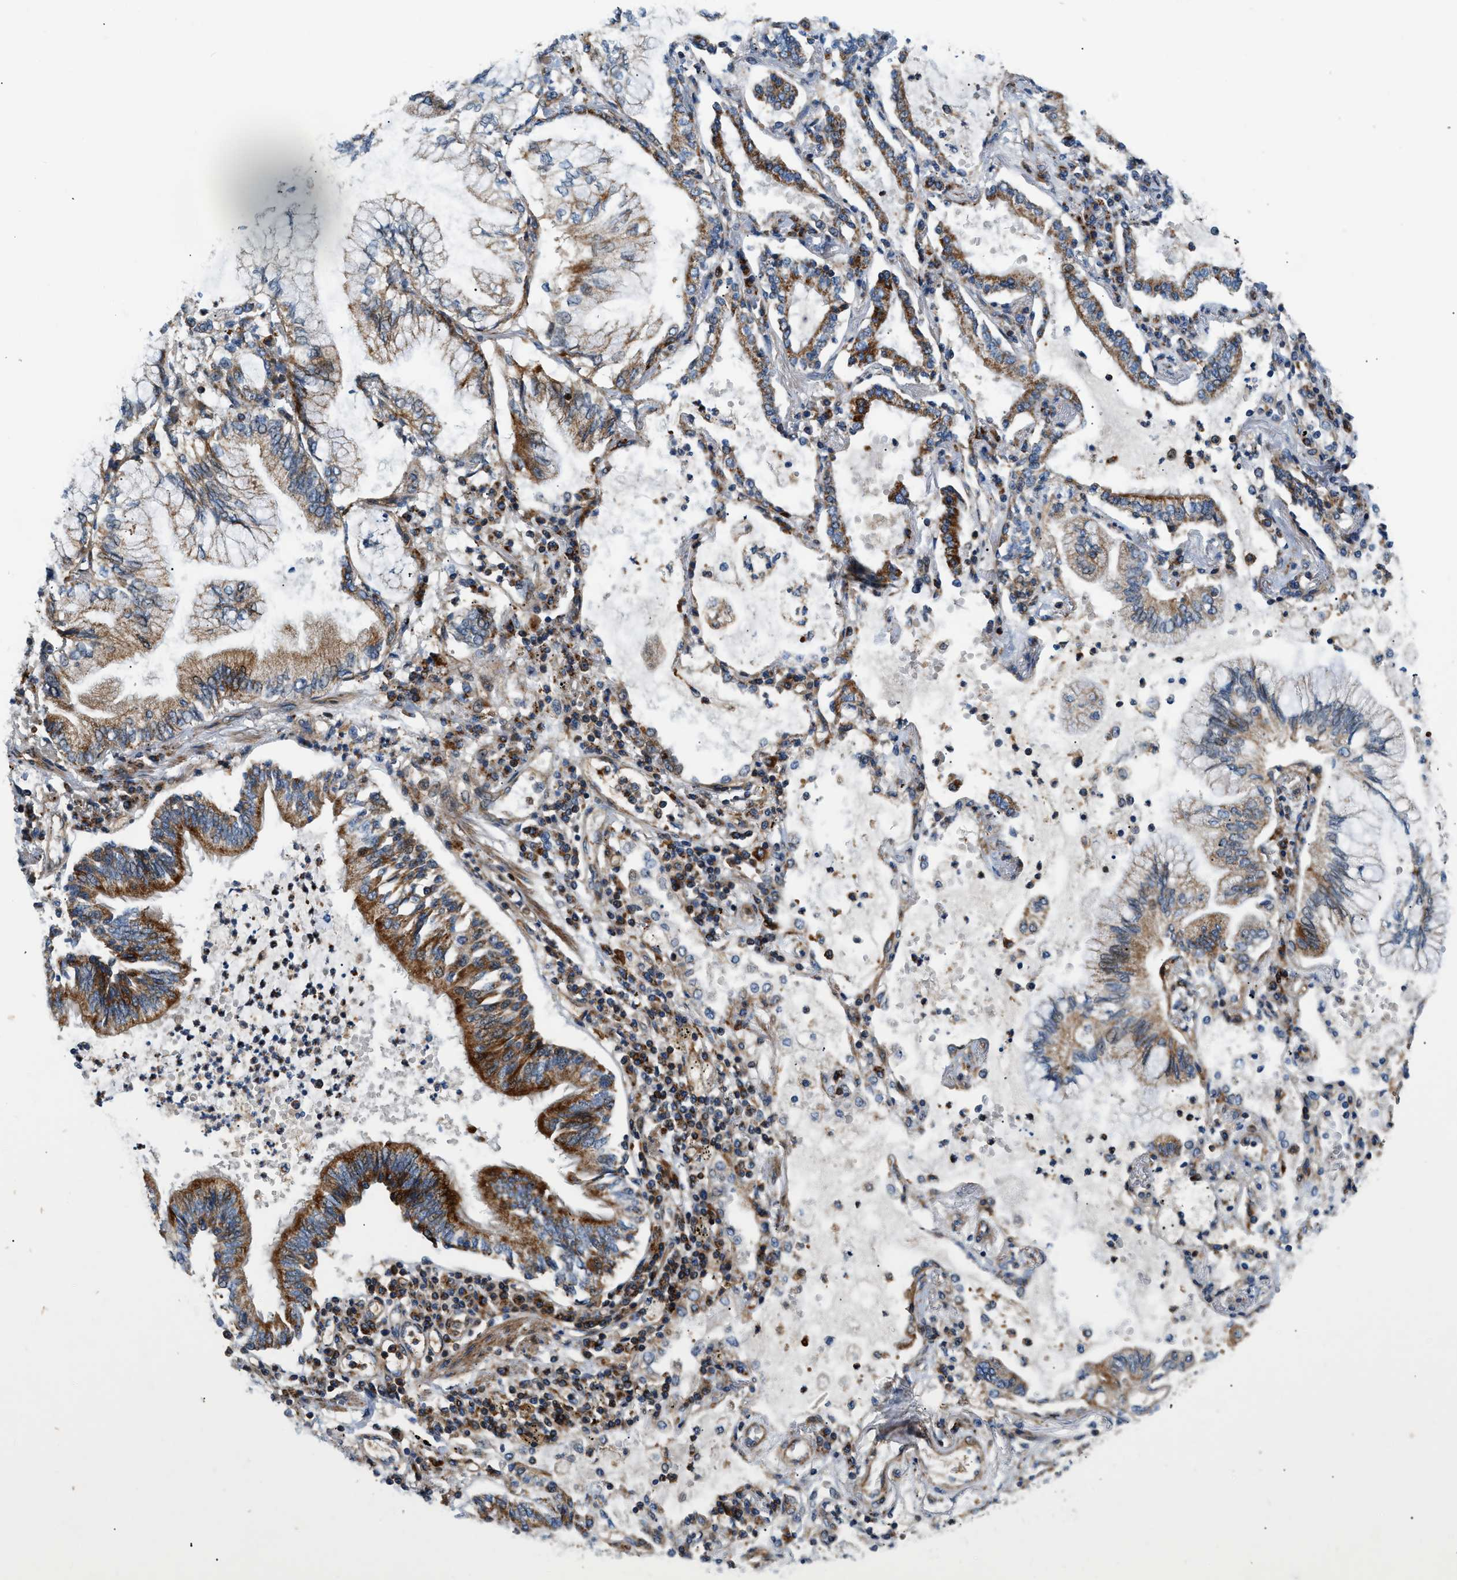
{"staining": {"intensity": "strong", "quantity": "25%-75%", "location": "cytoplasmic/membranous"}, "tissue": "lung cancer", "cell_type": "Tumor cells", "image_type": "cancer", "snomed": [{"axis": "morphology", "description": "Normal tissue, NOS"}, {"axis": "morphology", "description": "Adenocarcinoma, NOS"}, {"axis": "topography", "description": "Bronchus"}, {"axis": "topography", "description": "Lung"}], "caption": "Tumor cells show high levels of strong cytoplasmic/membranous positivity in approximately 25%-75% of cells in human lung cancer.", "gene": "DHODH", "patient": {"sex": "female", "age": 70}}